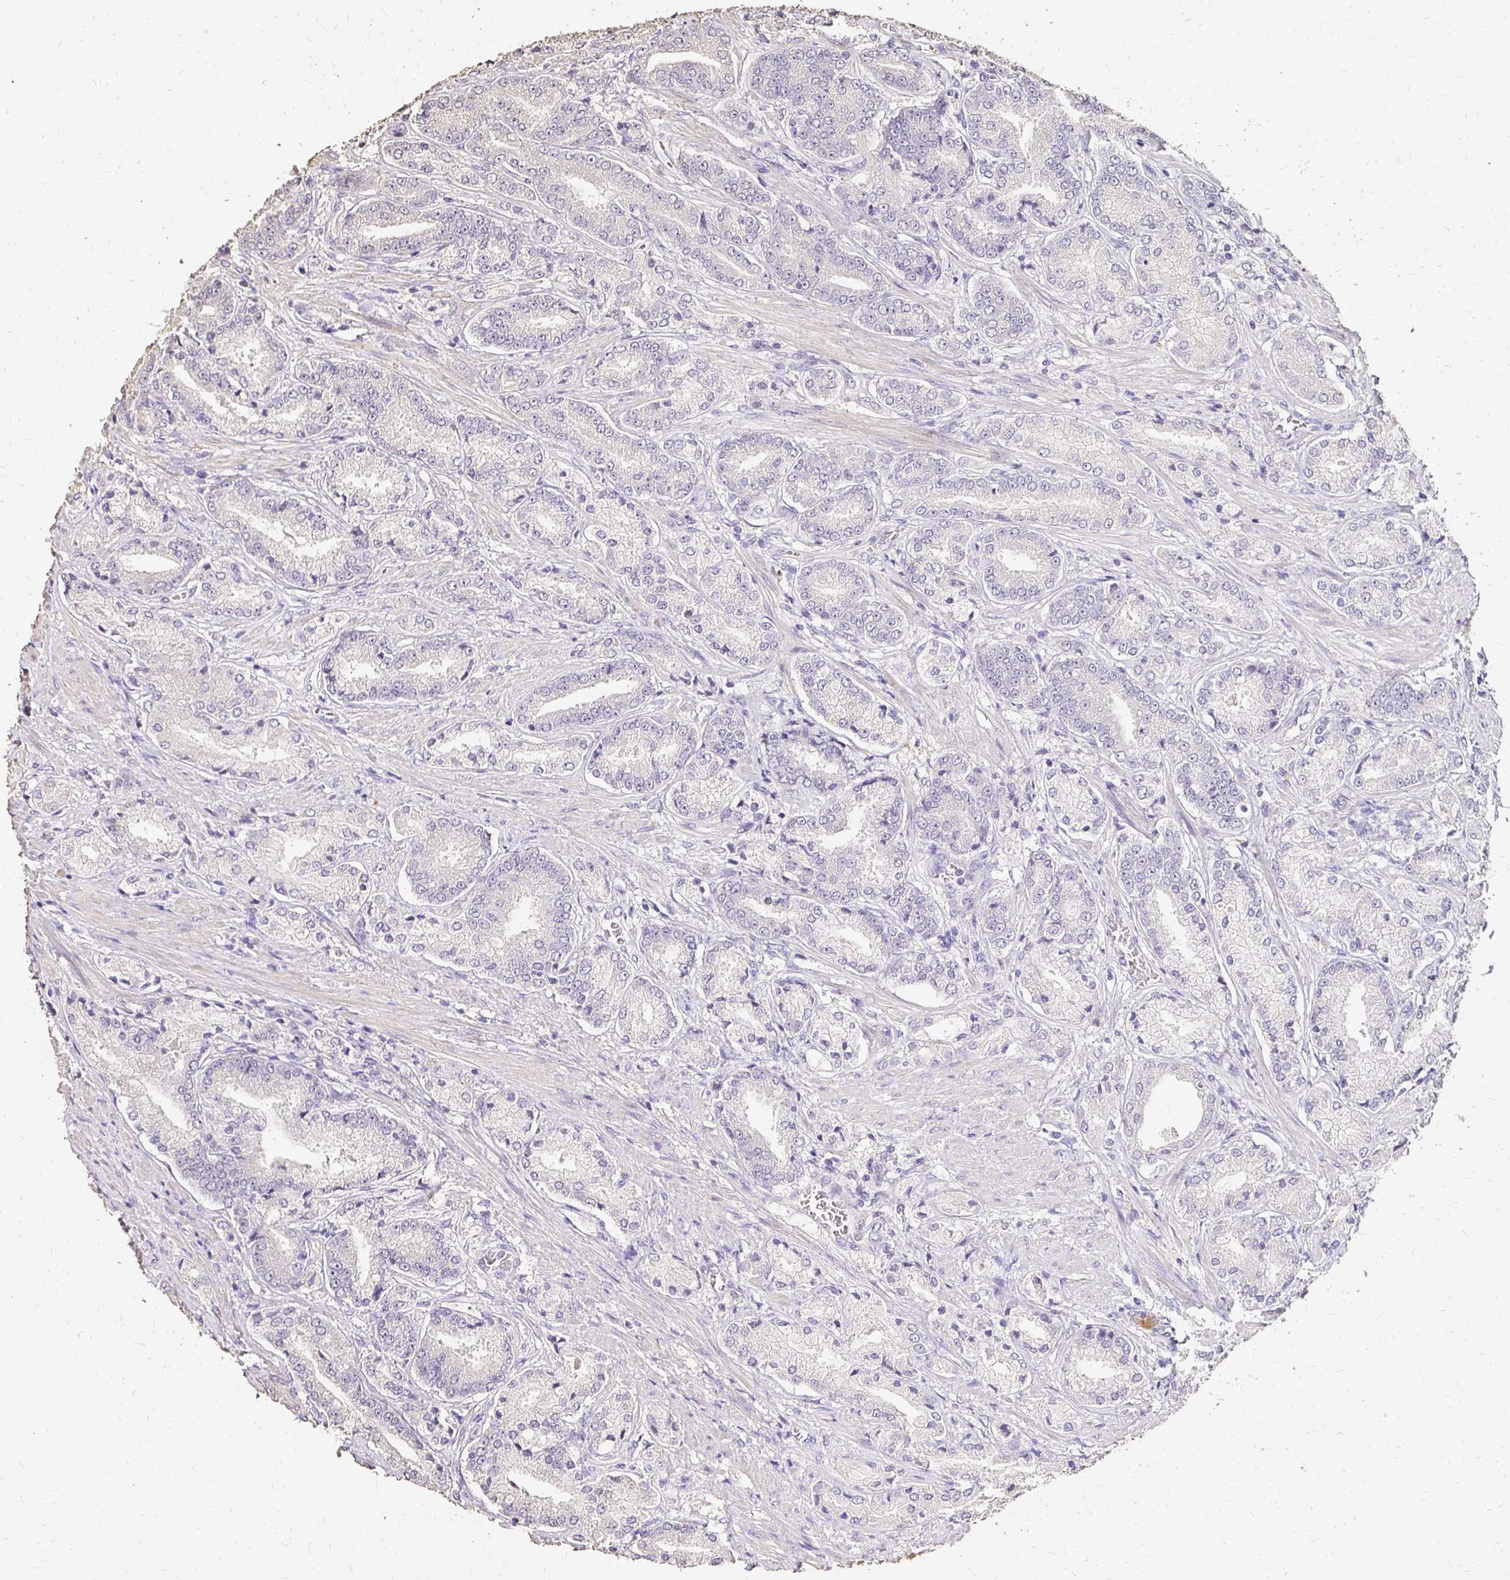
{"staining": {"intensity": "negative", "quantity": "none", "location": "none"}, "tissue": "prostate cancer", "cell_type": "Tumor cells", "image_type": "cancer", "snomed": [{"axis": "morphology", "description": "Adenocarcinoma, High grade"}, {"axis": "topography", "description": "Prostate and seminal vesicle, NOS"}], "caption": "A micrograph of human prostate cancer is negative for staining in tumor cells. (IHC, brightfield microscopy, high magnification).", "gene": "UGT1A6", "patient": {"sex": "male", "age": 61}}